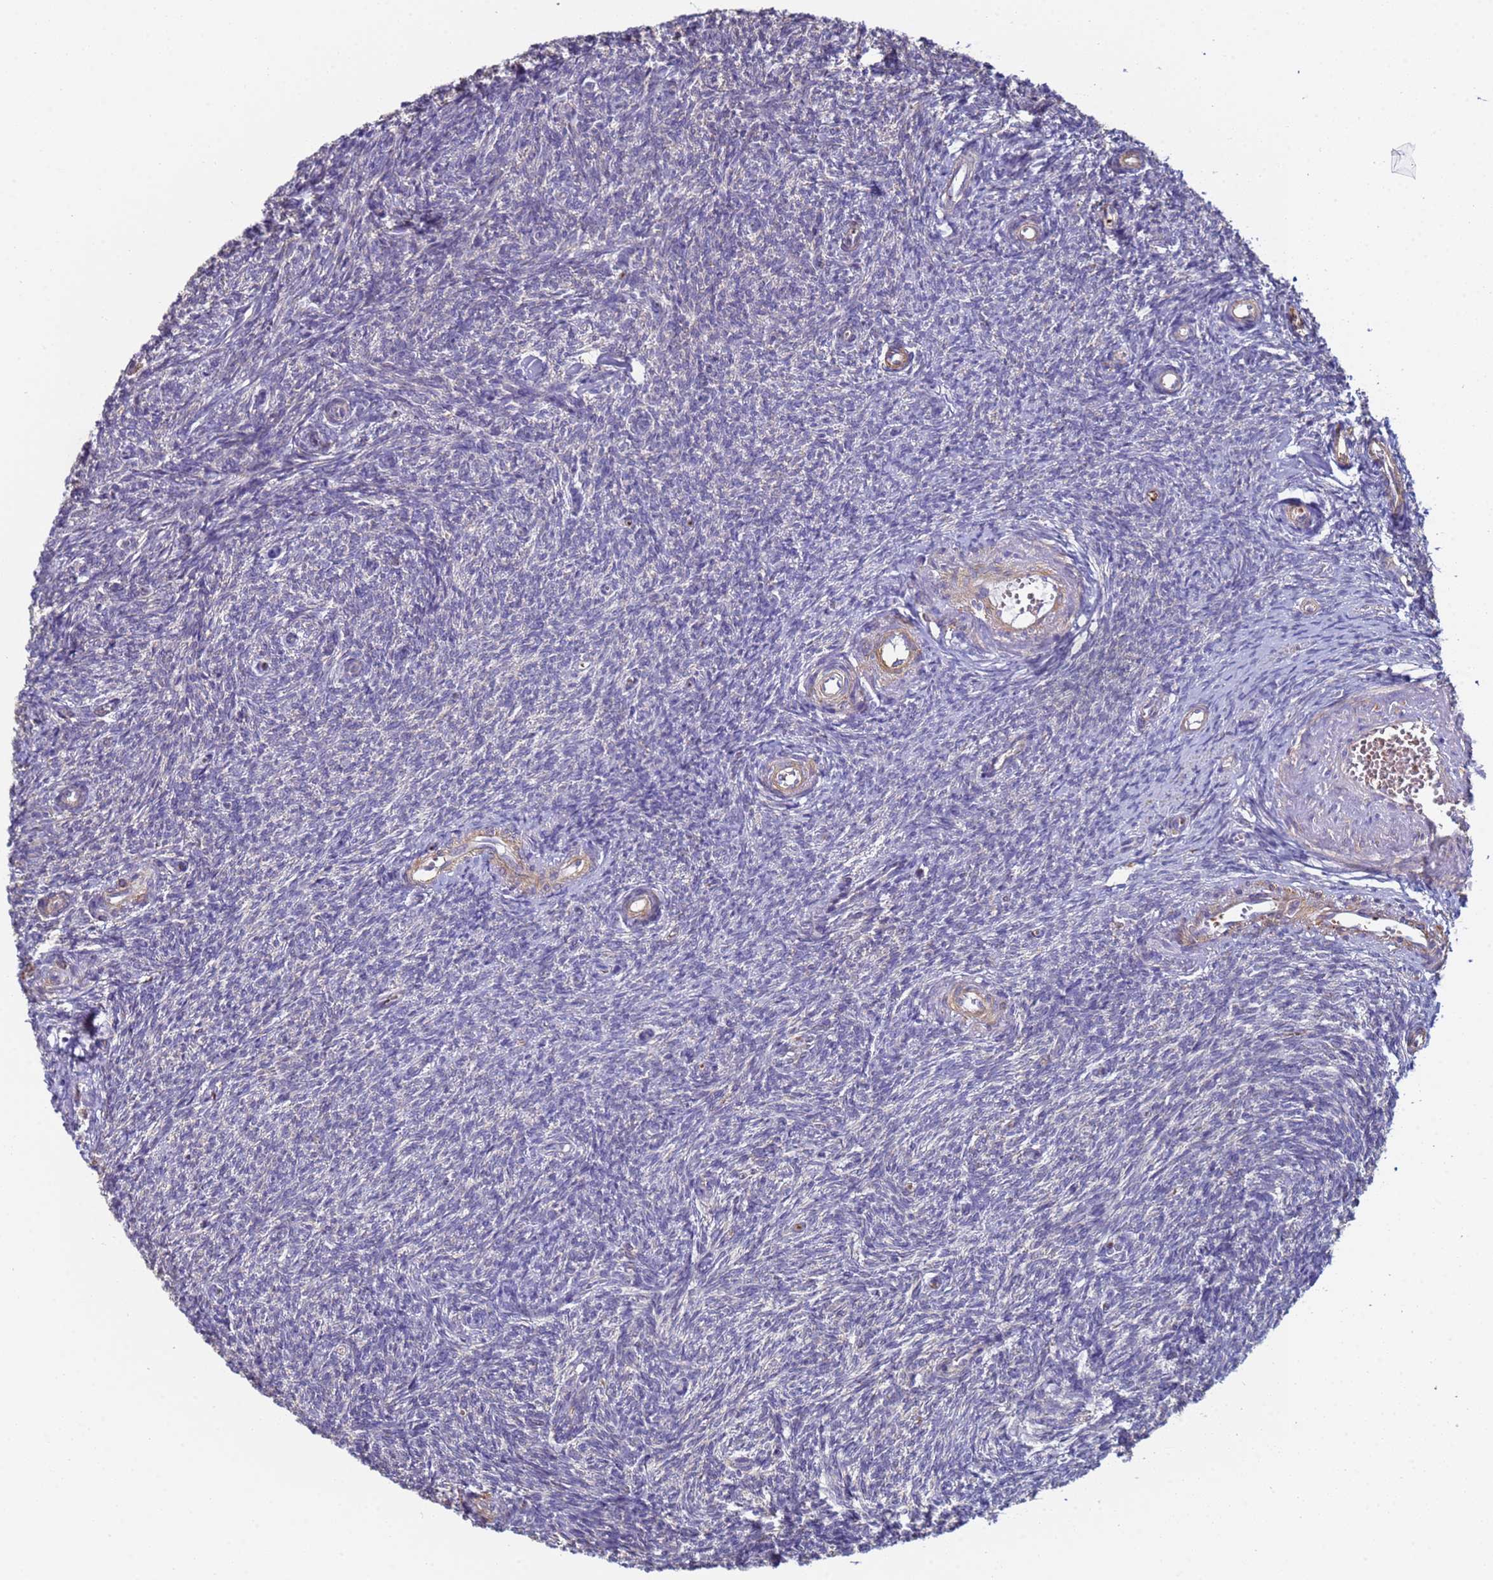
{"staining": {"intensity": "weak", "quantity": "<25%", "location": "cytoplasmic/membranous"}, "tissue": "ovary", "cell_type": "Ovarian stroma cells", "image_type": "normal", "snomed": [{"axis": "morphology", "description": "Normal tissue, NOS"}, {"axis": "topography", "description": "Ovary"}], "caption": "This histopathology image is of benign ovary stained with immunohistochemistry to label a protein in brown with the nuclei are counter-stained blue. There is no expression in ovarian stroma cells. (DAB (3,3'-diaminobenzidine) immunohistochemistry, high magnification).", "gene": "CLHC1", "patient": {"sex": "female", "age": 44}}